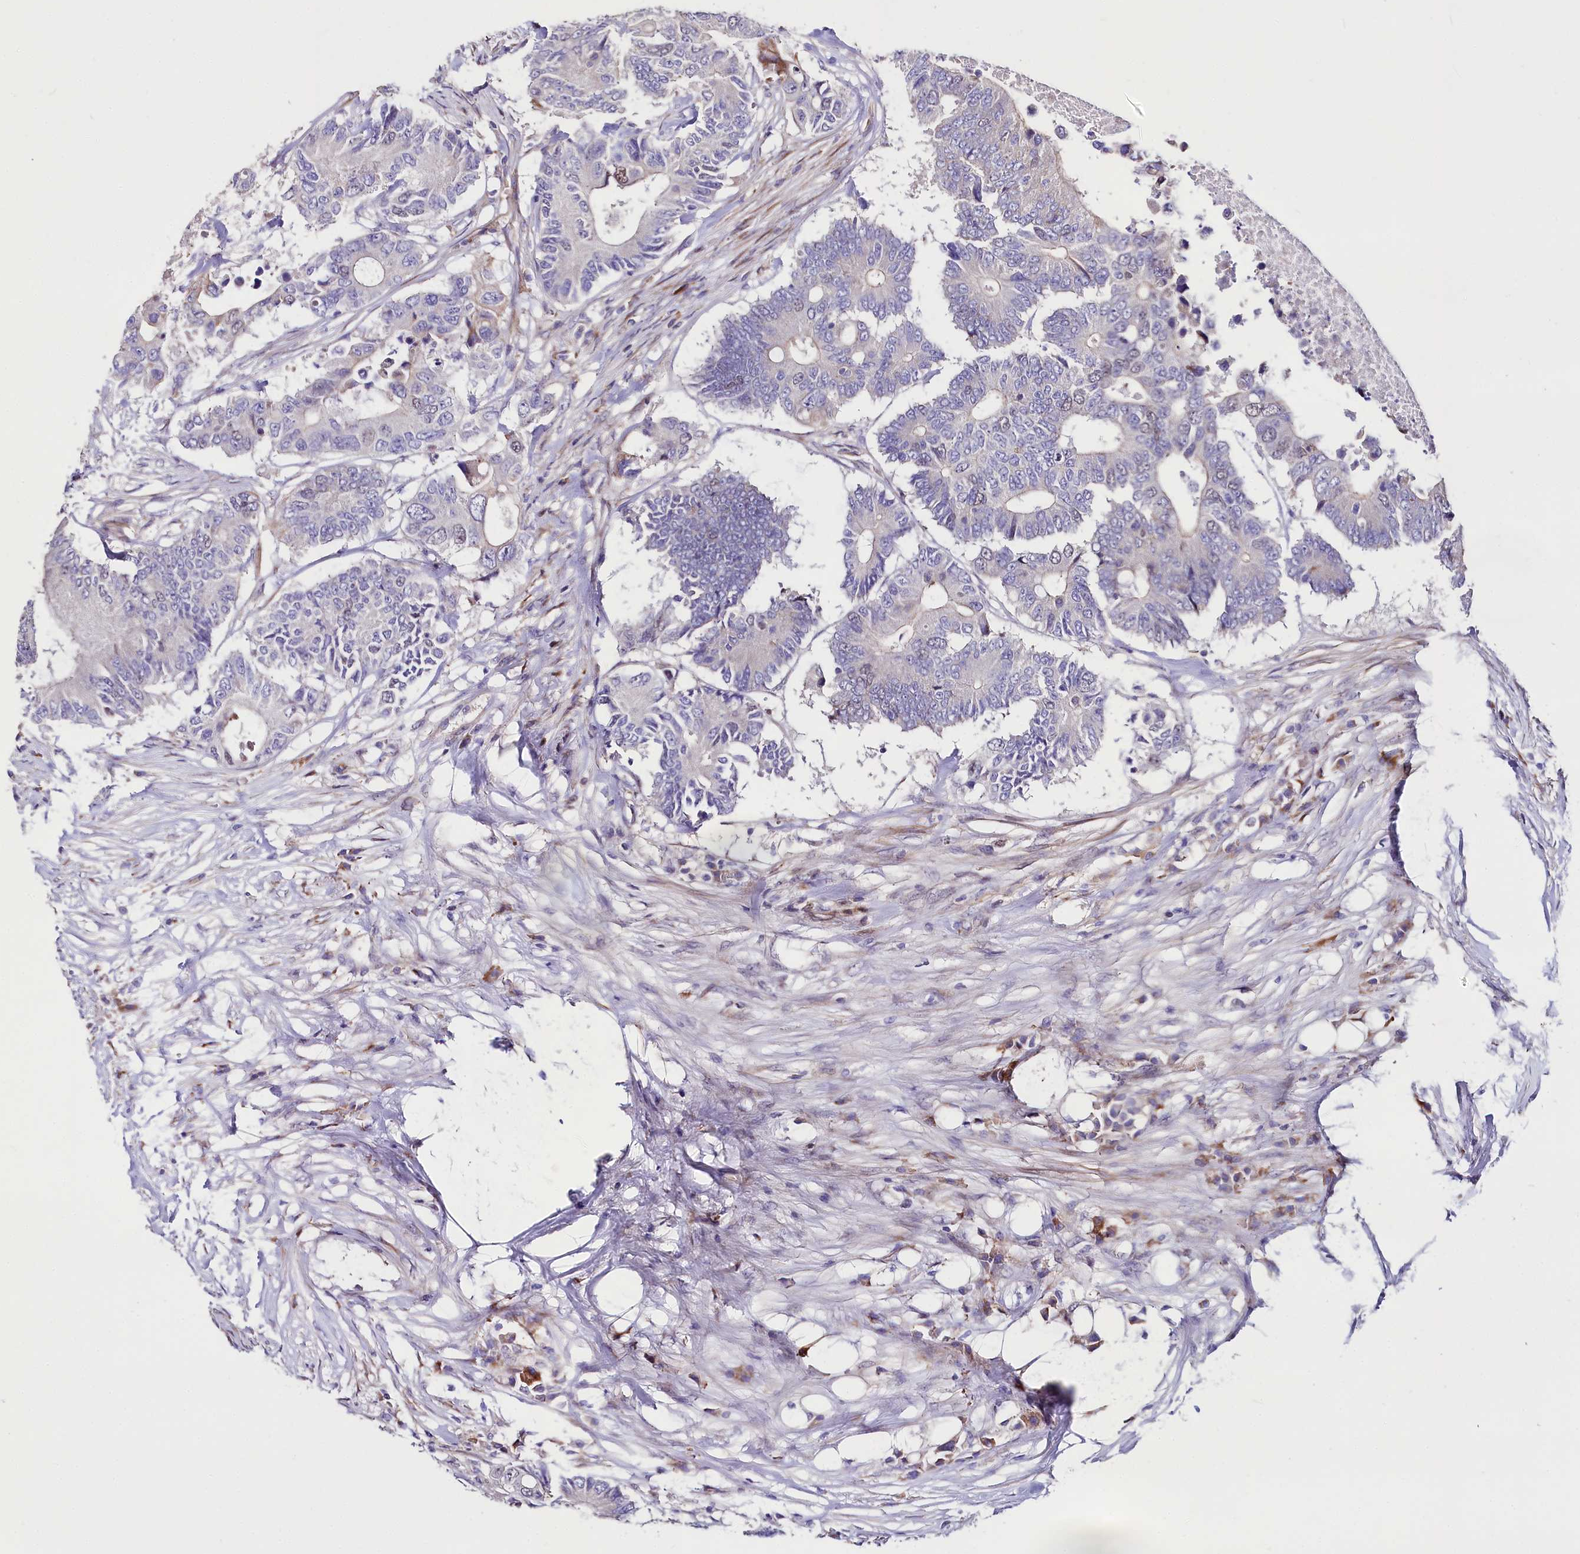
{"staining": {"intensity": "weak", "quantity": "<25%", "location": "cytoplasmic/membranous"}, "tissue": "colorectal cancer", "cell_type": "Tumor cells", "image_type": "cancer", "snomed": [{"axis": "morphology", "description": "Adenocarcinoma, NOS"}, {"axis": "topography", "description": "Colon"}], "caption": "Immunohistochemistry (IHC) of colorectal adenocarcinoma exhibits no expression in tumor cells. (DAB (3,3'-diaminobenzidine) immunohistochemistry, high magnification).", "gene": "WNT8A", "patient": {"sex": "male", "age": 71}}